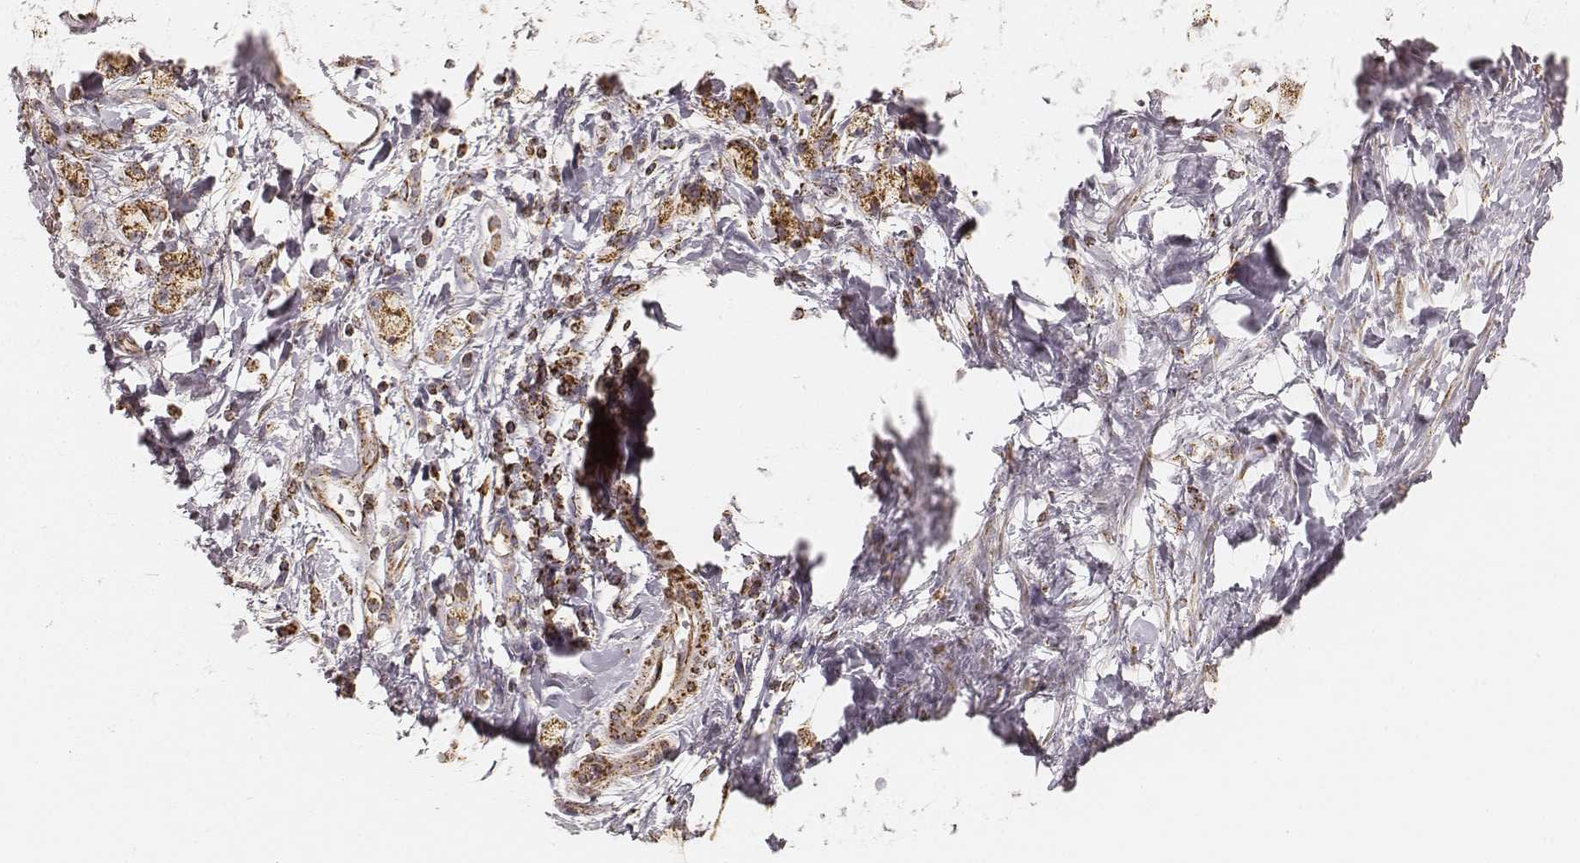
{"staining": {"intensity": "strong", "quantity": ">75%", "location": "cytoplasmic/membranous"}, "tissue": "stomach cancer", "cell_type": "Tumor cells", "image_type": "cancer", "snomed": [{"axis": "morphology", "description": "Adenocarcinoma, NOS"}, {"axis": "topography", "description": "Stomach"}], "caption": "The immunohistochemical stain labels strong cytoplasmic/membranous expression in tumor cells of adenocarcinoma (stomach) tissue. The staining was performed using DAB, with brown indicating positive protein expression. Nuclei are stained blue with hematoxylin.", "gene": "CS", "patient": {"sex": "male", "age": 58}}